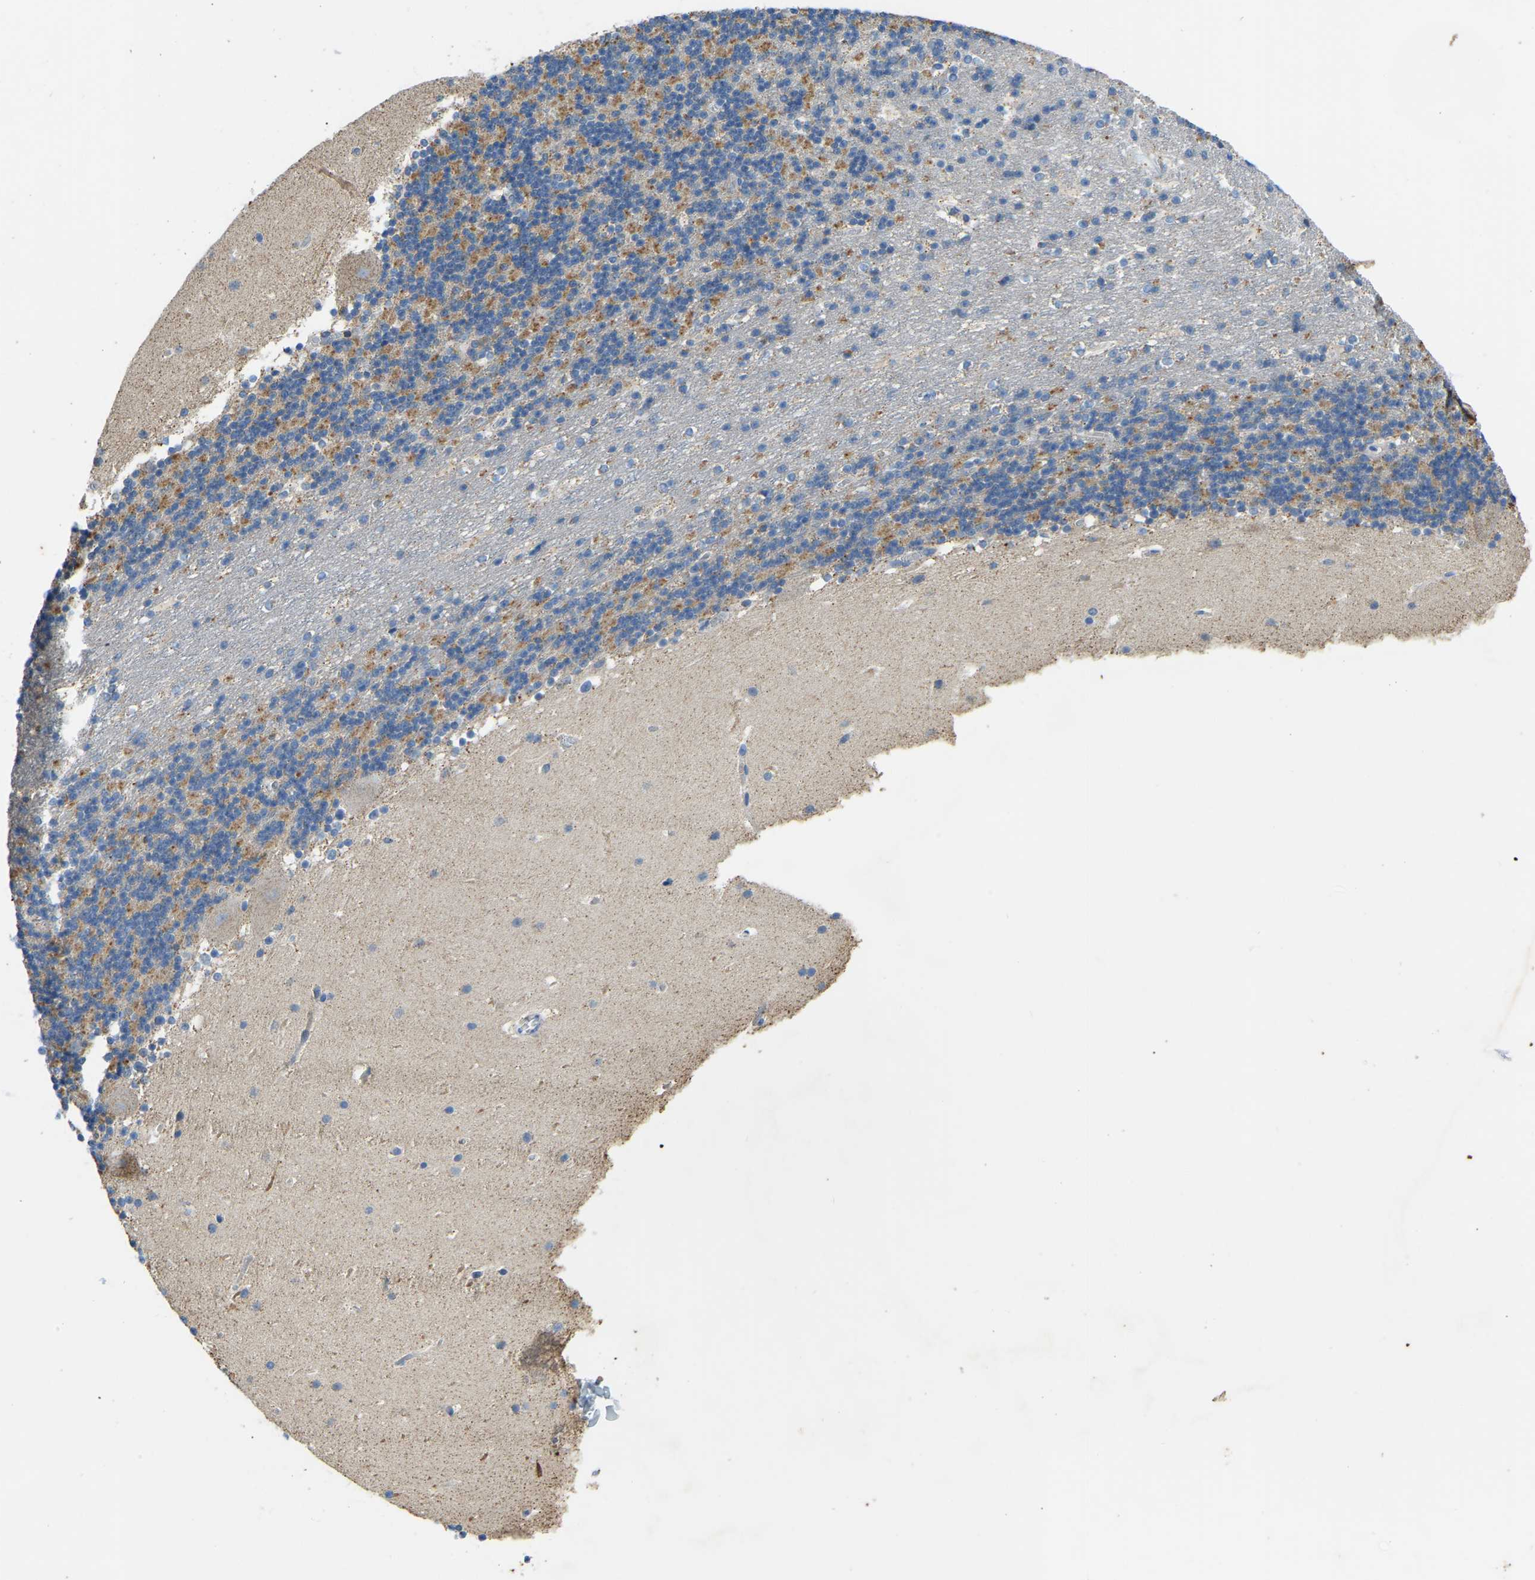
{"staining": {"intensity": "moderate", "quantity": "25%-75%", "location": "cytoplasmic/membranous"}, "tissue": "cerebellum", "cell_type": "Cells in granular layer", "image_type": "normal", "snomed": [{"axis": "morphology", "description": "Normal tissue, NOS"}, {"axis": "topography", "description": "Cerebellum"}], "caption": "Cells in granular layer show medium levels of moderate cytoplasmic/membranous staining in about 25%-75% of cells in unremarkable cerebellum.", "gene": "ZNF200", "patient": {"sex": "male", "age": 45}}